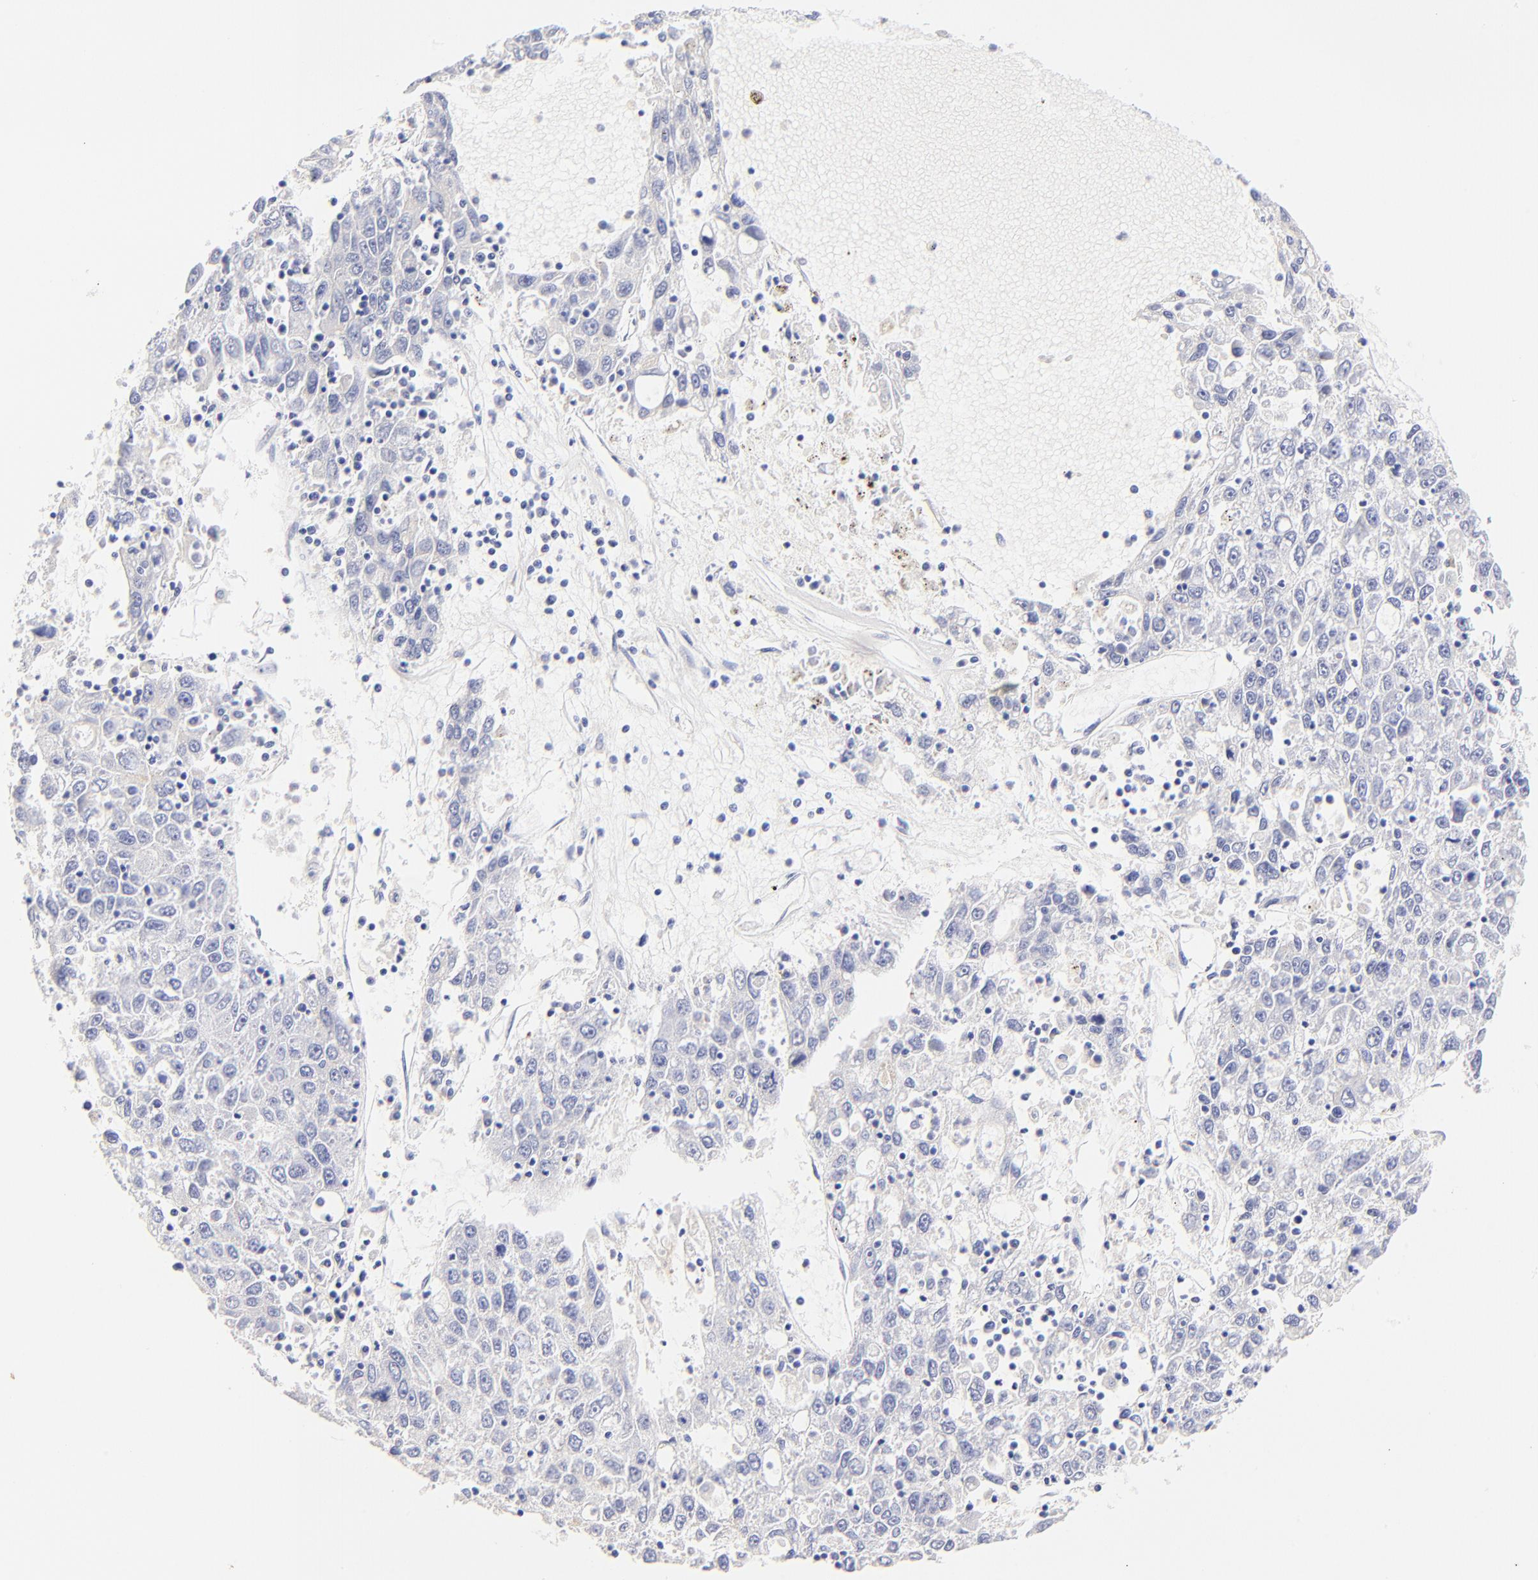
{"staining": {"intensity": "negative", "quantity": "none", "location": "none"}, "tissue": "liver cancer", "cell_type": "Tumor cells", "image_type": "cancer", "snomed": [{"axis": "morphology", "description": "Carcinoma, Hepatocellular, NOS"}, {"axis": "topography", "description": "Liver"}], "caption": "The immunohistochemistry (IHC) micrograph has no significant staining in tumor cells of hepatocellular carcinoma (liver) tissue.", "gene": "ASB9", "patient": {"sex": "male", "age": 49}}